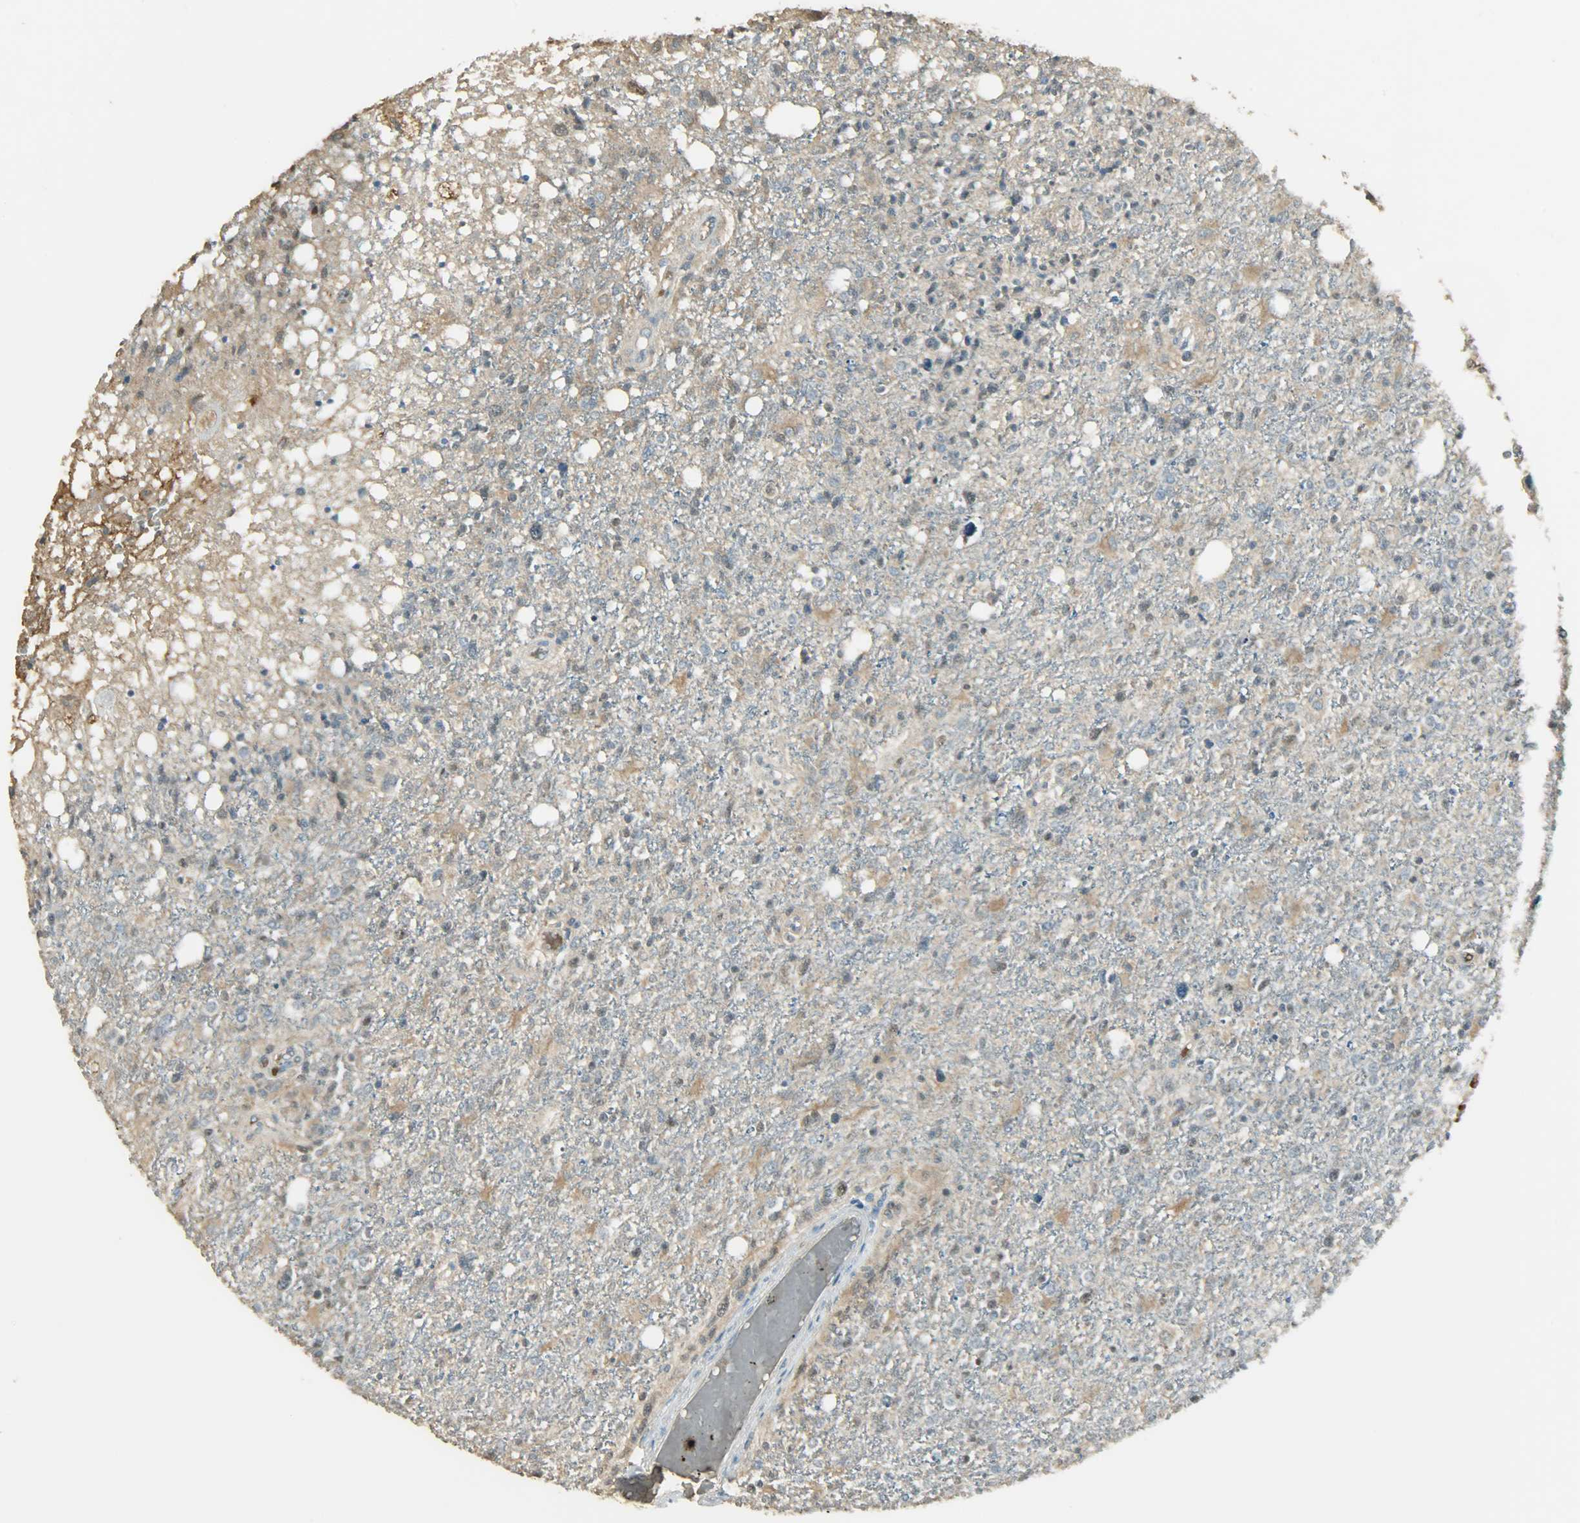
{"staining": {"intensity": "weak", "quantity": "25%-75%", "location": "cytoplasmic/membranous,nuclear"}, "tissue": "glioma", "cell_type": "Tumor cells", "image_type": "cancer", "snomed": [{"axis": "morphology", "description": "Glioma, malignant, High grade"}, {"axis": "topography", "description": "Cerebral cortex"}], "caption": "Glioma stained with DAB immunohistochemistry (IHC) shows low levels of weak cytoplasmic/membranous and nuclear expression in approximately 25%-75% of tumor cells.", "gene": "PRMT5", "patient": {"sex": "male", "age": 76}}